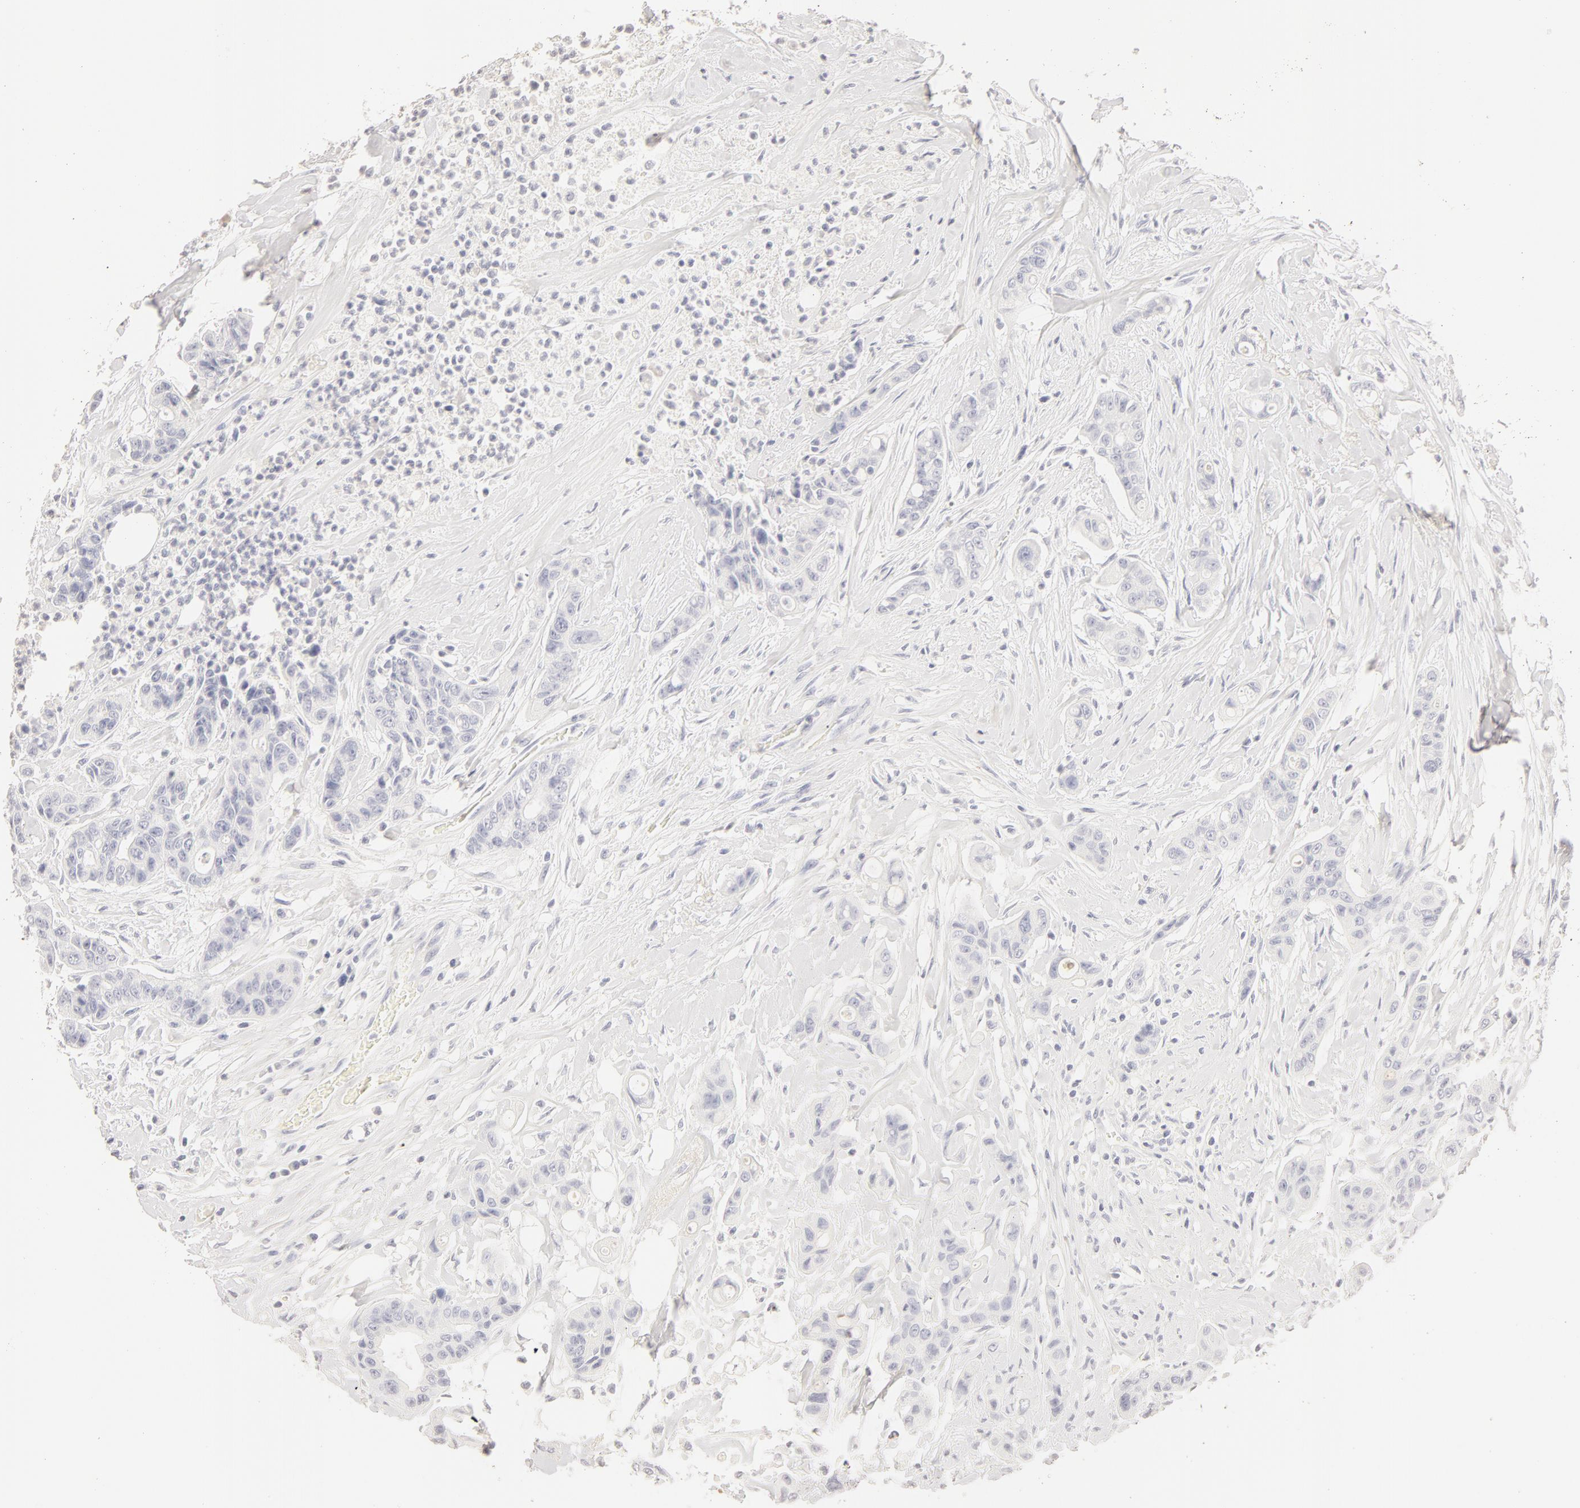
{"staining": {"intensity": "negative", "quantity": "none", "location": "none"}, "tissue": "colorectal cancer", "cell_type": "Tumor cells", "image_type": "cancer", "snomed": [{"axis": "morphology", "description": "Adenocarcinoma, NOS"}, {"axis": "topography", "description": "Colon"}], "caption": "Protein analysis of adenocarcinoma (colorectal) shows no significant staining in tumor cells. Nuclei are stained in blue.", "gene": "LGALS7B", "patient": {"sex": "female", "age": 70}}